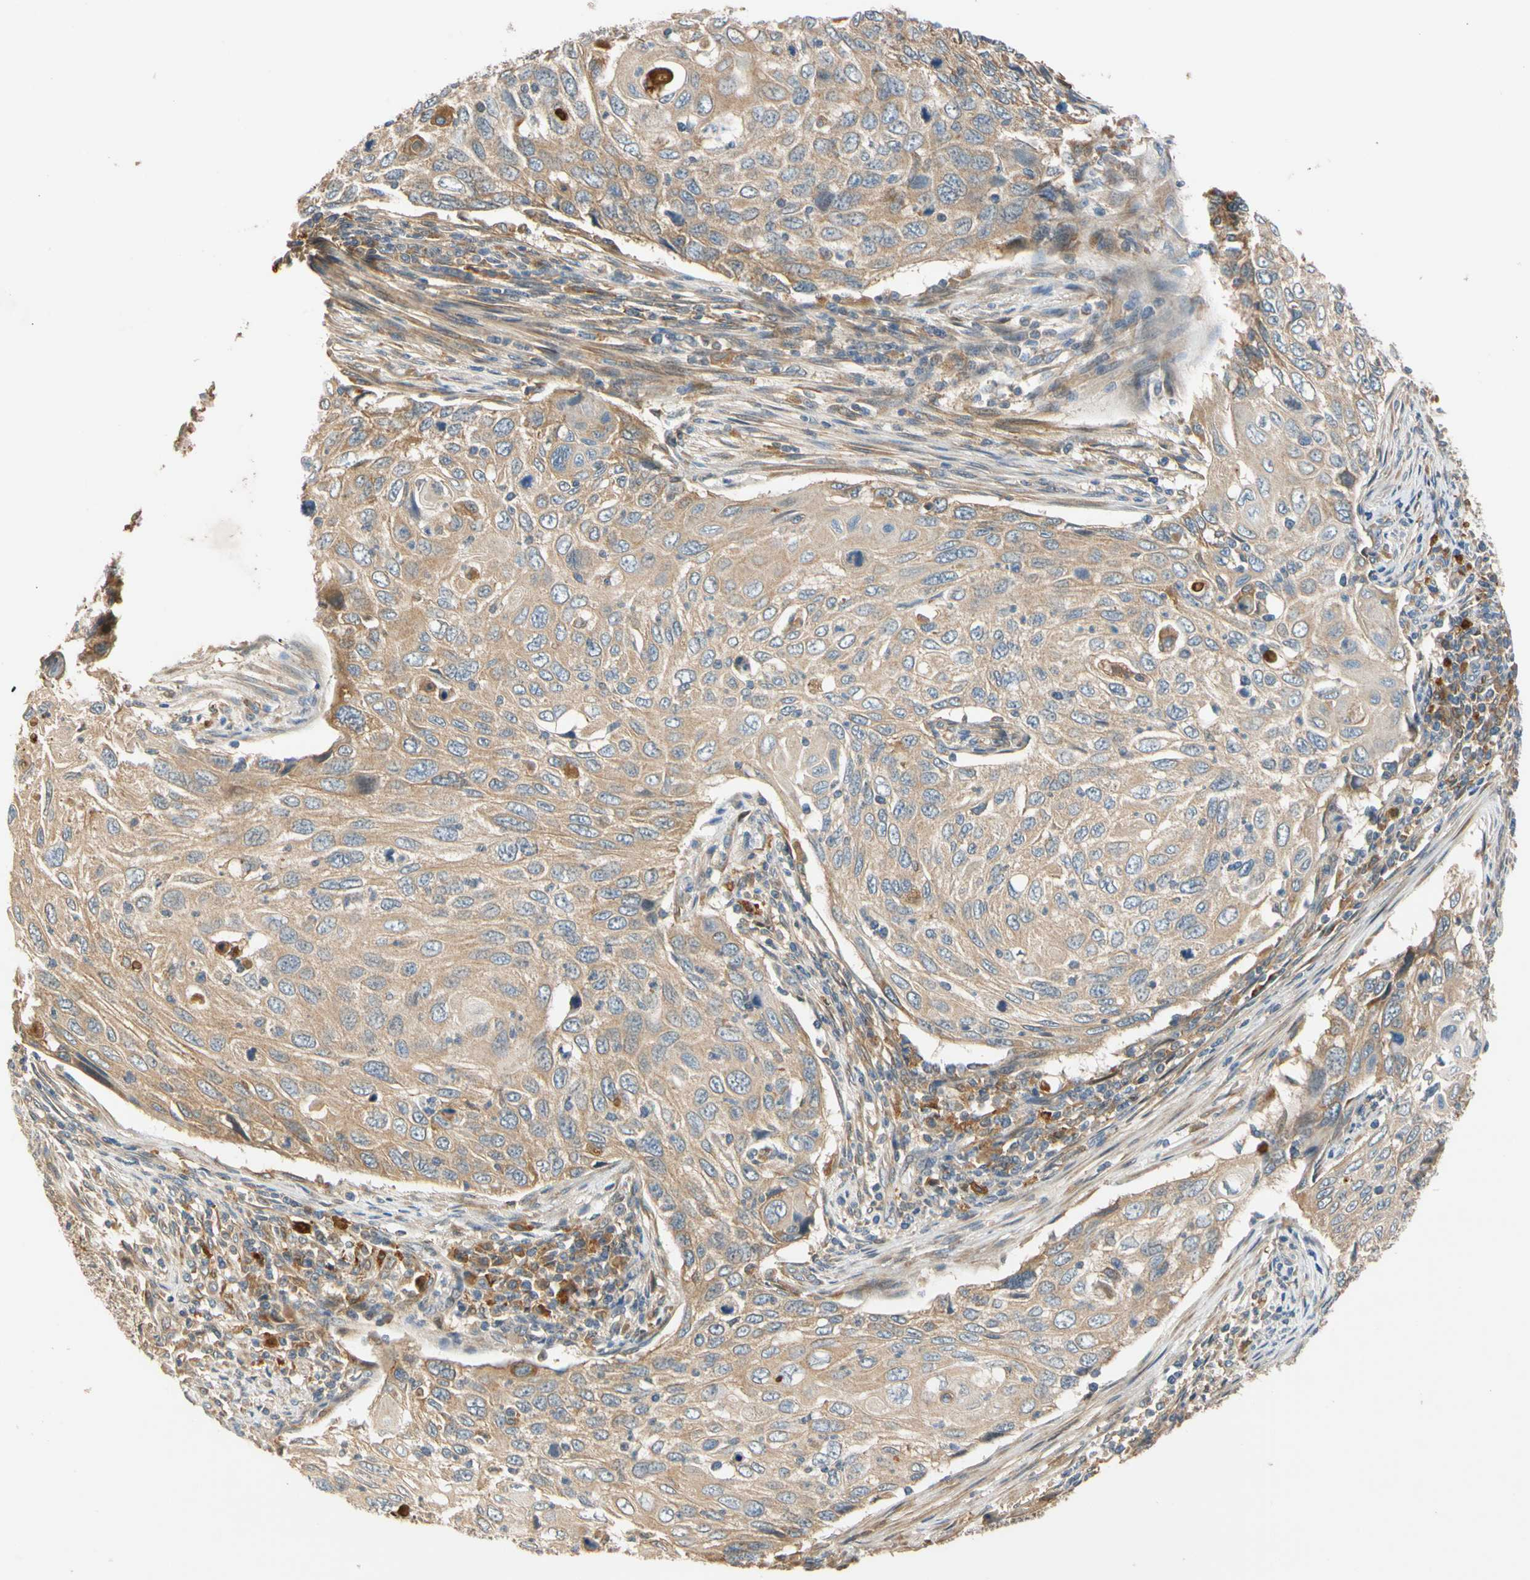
{"staining": {"intensity": "moderate", "quantity": ">75%", "location": "cytoplasmic/membranous"}, "tissue": "cervical cancer", "cell_type": "Tumor cells", "image_type": "cancer", "snomed": [{"axis": "morphology", "description": "Squamous cell carcinoma, NOS"}, {"axis": "topography", "description": "Cervix"}], "caption": "Protein expression analysis of cervical cancer (squamous cell carcinoma) reveals moderate cytoplasmic/membranous positivity in approximately >75% of tumor cells.", "gene": "USP46", "patient": {"sex": "female", "age": 70}}